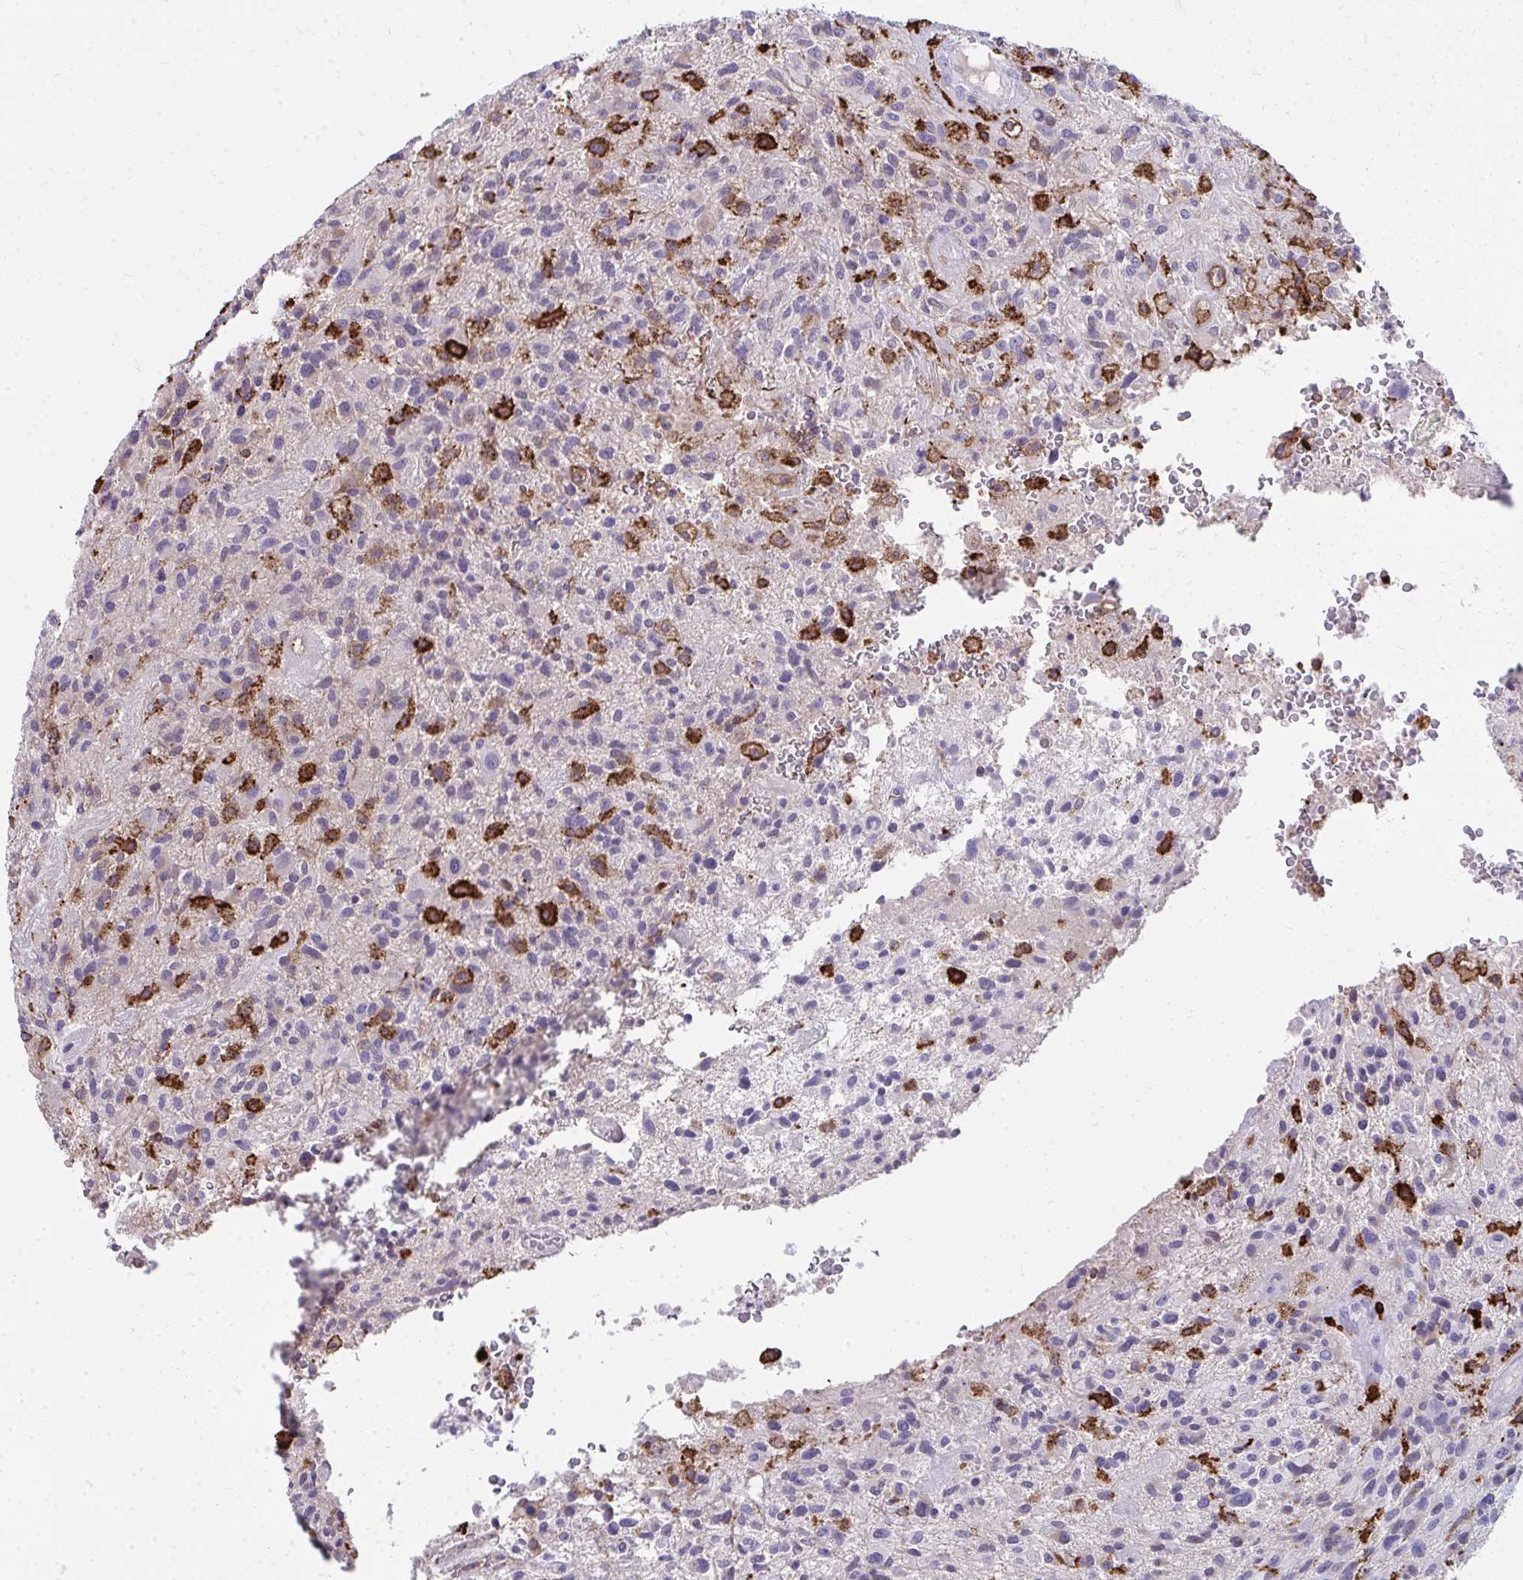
{"staining": {"intensity": "strong", "quantity": "<25%", "location": "cytoplasmic/membranous"}, "tissue": "glioma", "cell_type": "Tumor cells", "image_type": "cancer", "snomed": [{"axis": "morphology", "description": "Glioma, malignant, High grade"}, {"axis": "topography", "description": "Brain"}], "caption": "Strong cytoplasmic/membranous protein staining is present in about <25% of tumor cells in malignant high-grade glioma. The protein of interest is shown in brown color, while the nuclei are stained blue.", "gene": "CD163", "patient": {"sex": "male", "age": 47}}